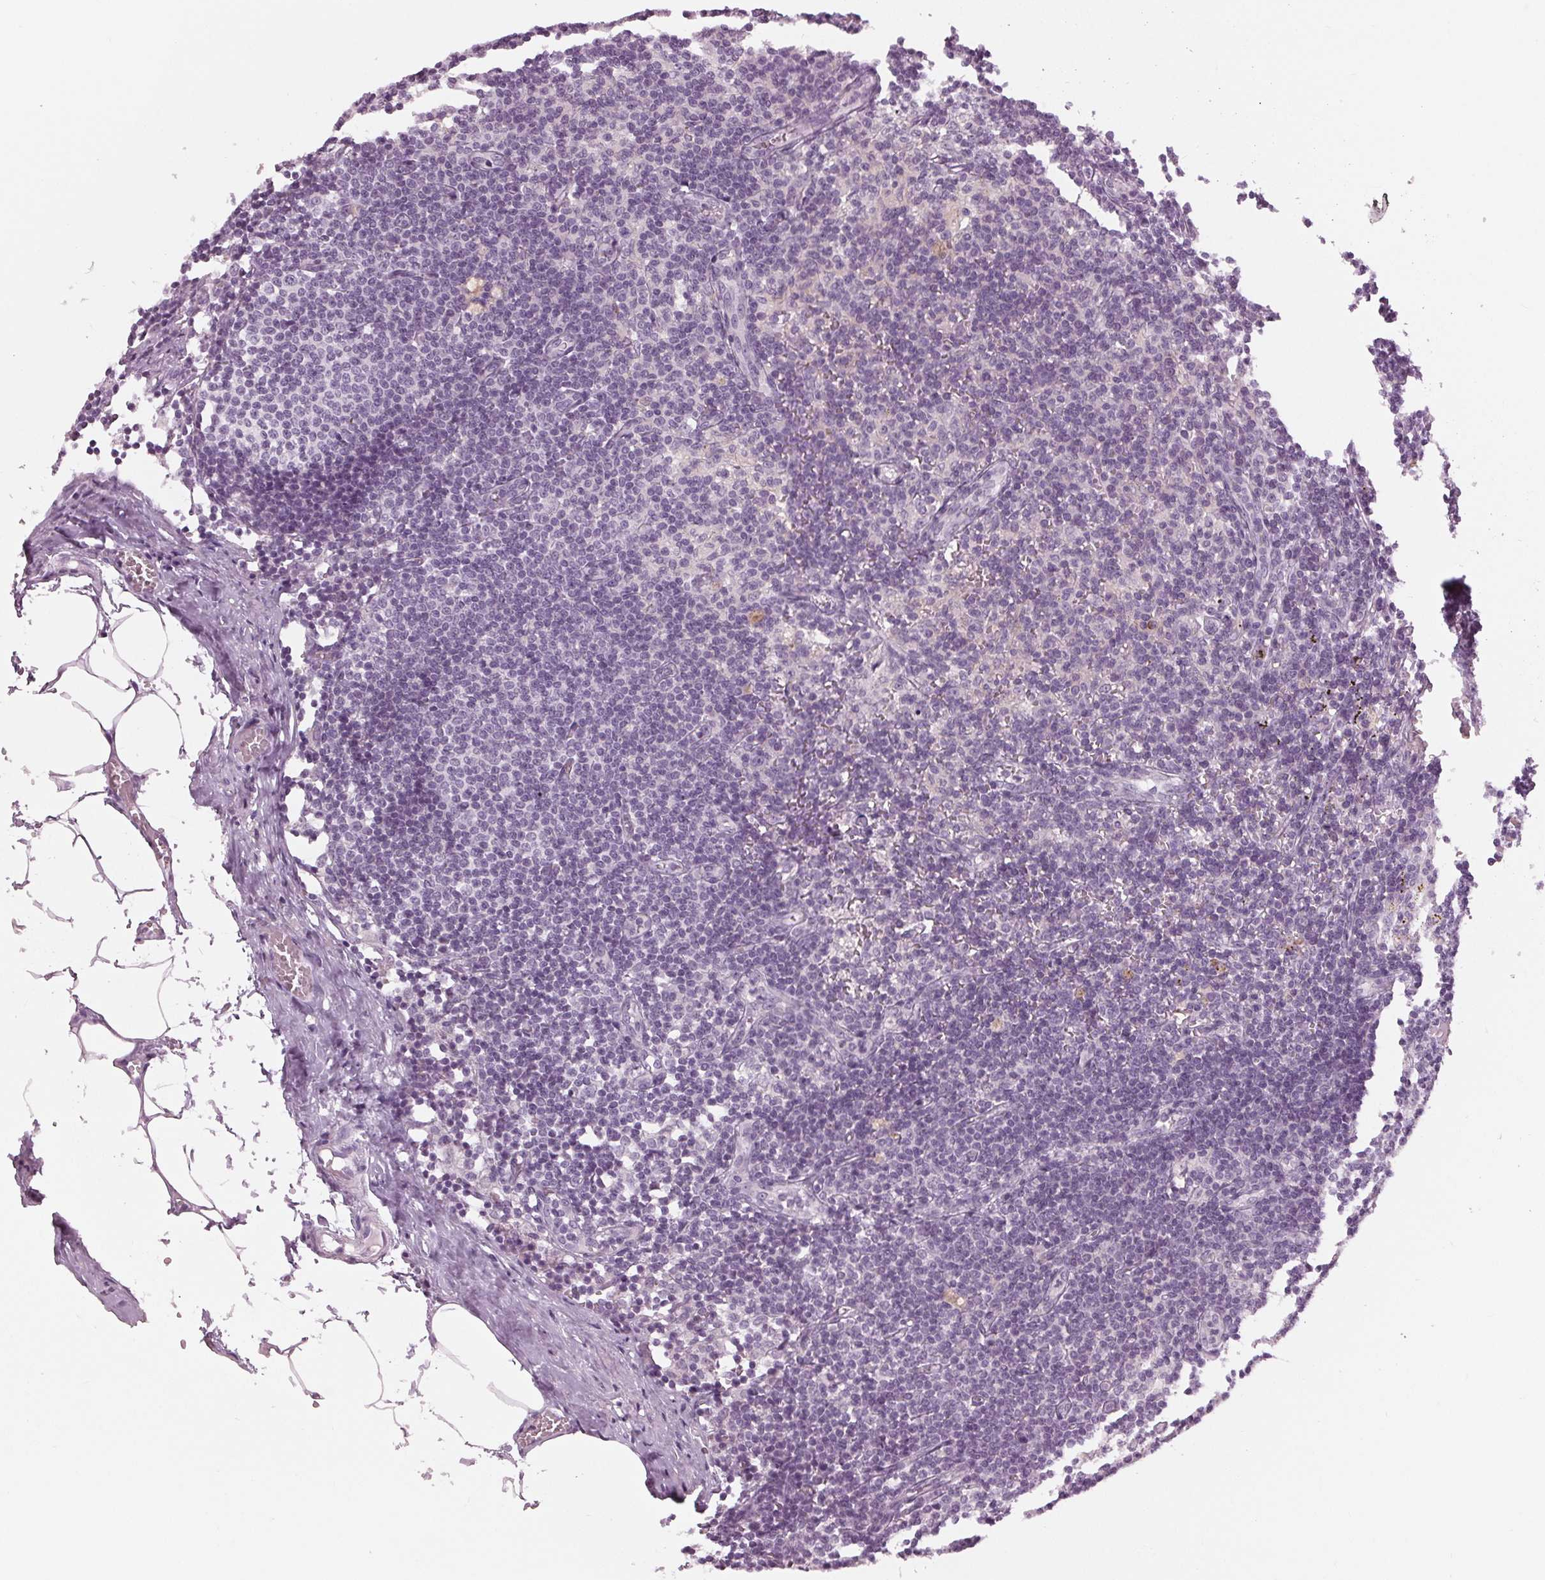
{"staining": {"intensity": "negative", "quantity": "none", "location": "none"}, "tissue": "lymph node", "cell_type": "Germinal center cells", "image_type": "normal", "snomed": [{"axis": "morphology", "description": "Normal tissue, NOS"}, {"axis": "topography", "description": "Lymph node"}], "caption": "Lymph node was stained to show a protein in brown. There is no significant expression in germinal center cells.", "gene": "PRAP1", "patient": {"sex": "female", "age": 69}}